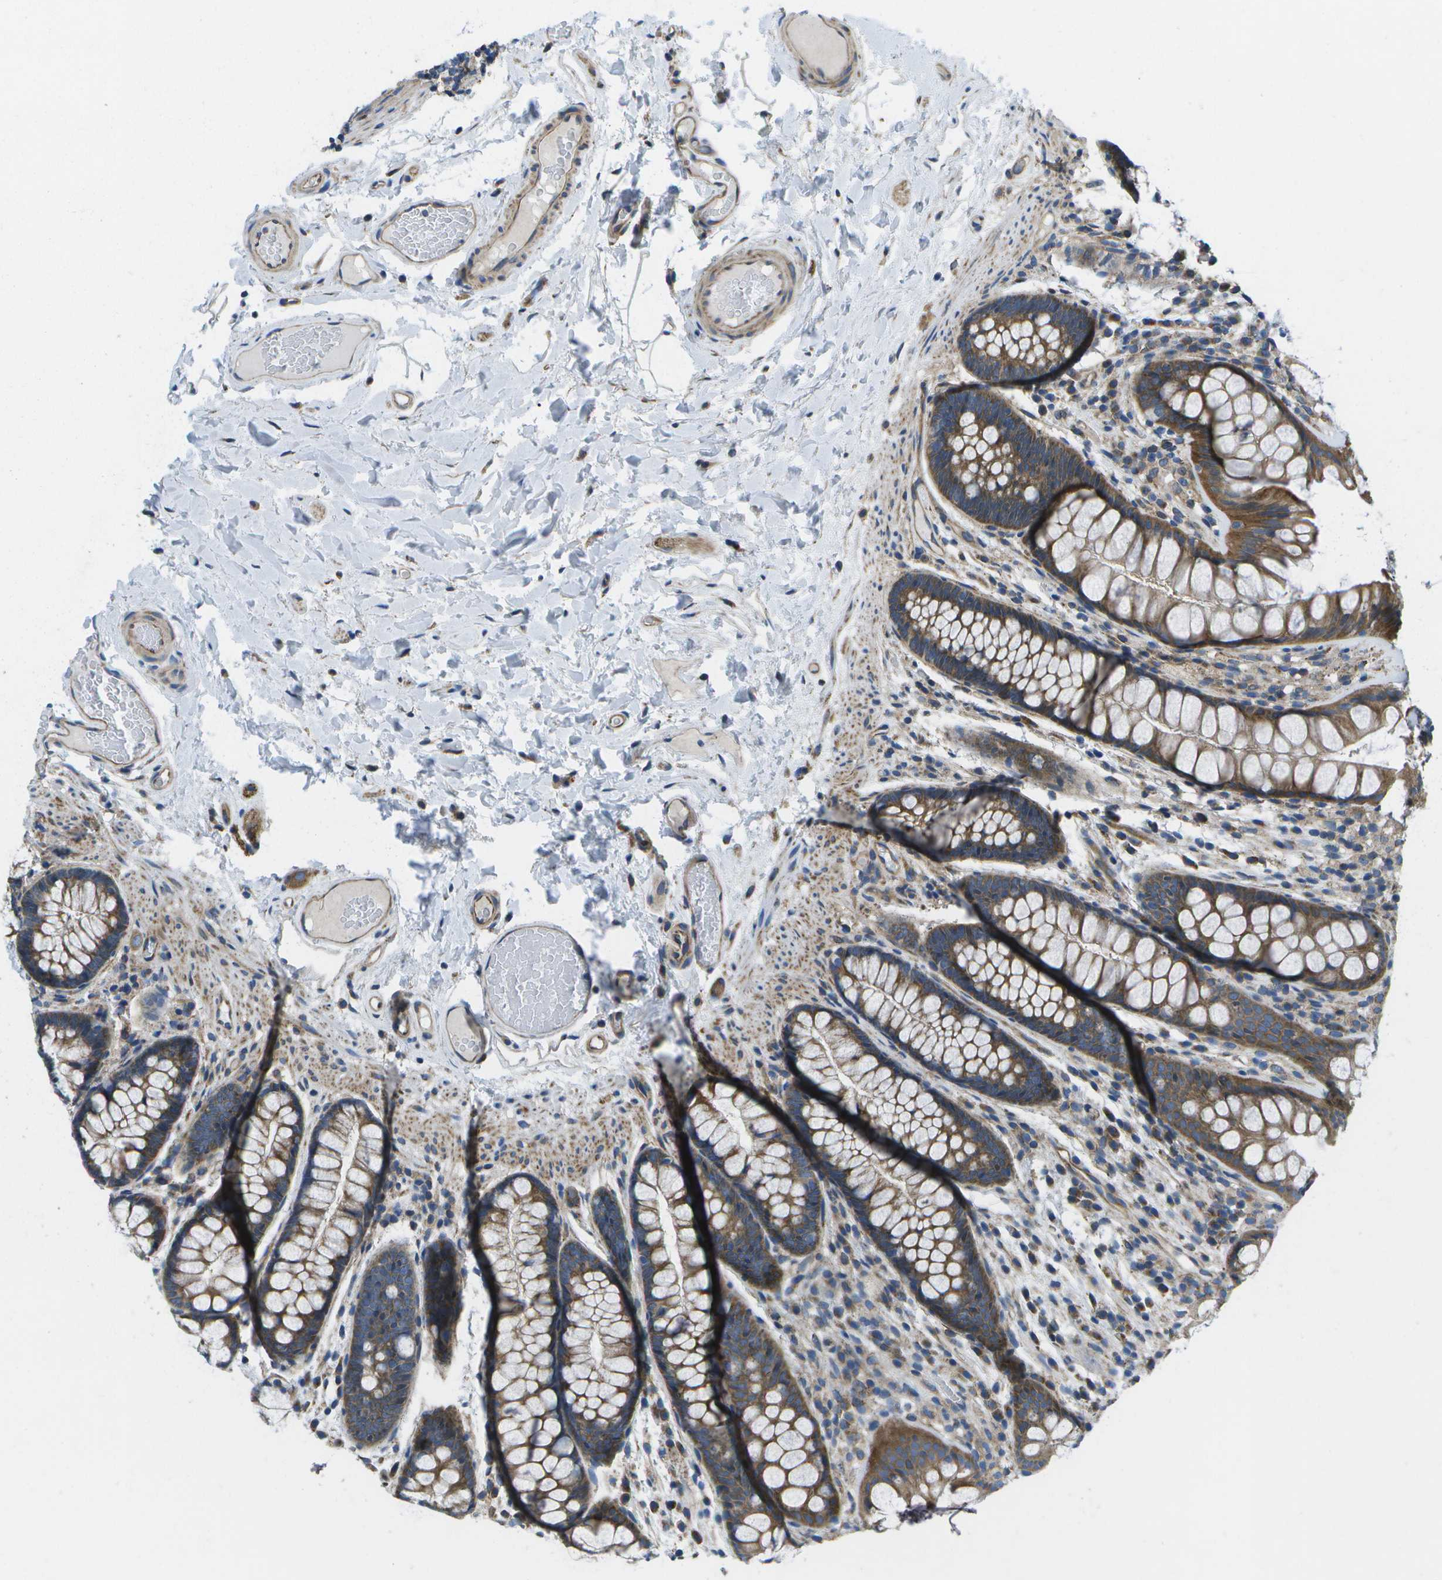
{"staining": {"intensity": "moderate", "quantity": ">75%", "location": "cytoplasmic/membranous"}, "tissue": "colon", "cell_type": "Endothelial cells", "image_type": "normal", "snomed": [{"axis": "morphology", "description": "Normal tissue, NOS"}, {"axis": "topography", "description": "Colon"}], "caption": "Human colon stained for a protein (brown) exhibits moderate cytoplasmic/membranous positive staining in approximately >75% of endothelial cells.", "gene": "MVK", "patient": {"sex": "female", "age": 56}}